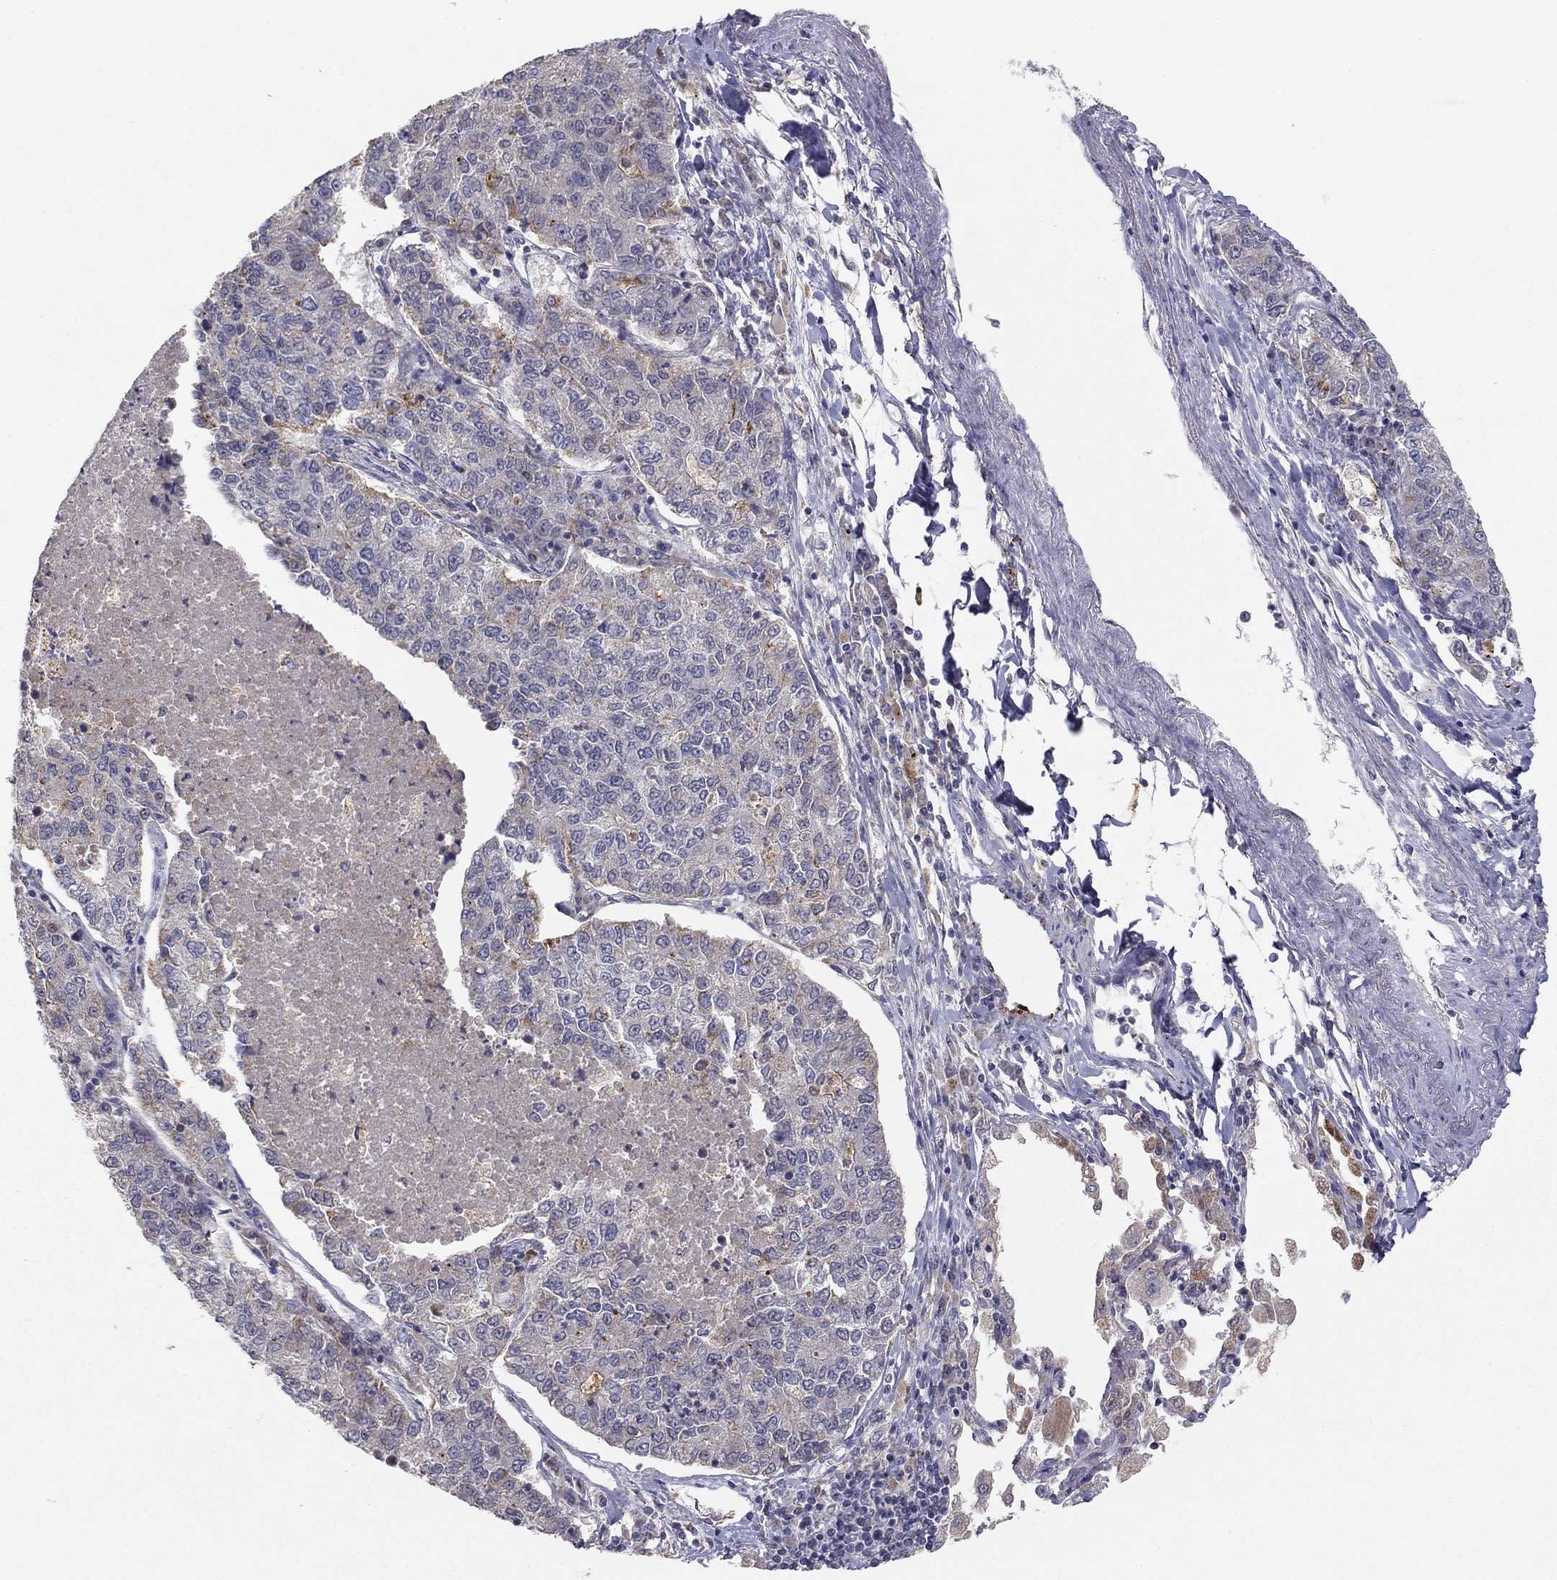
{"staining": {"intensity": "negative", "quantity": "none", "location": "none"}, "tissue": "lung cancer", "cell_type": "Tumor cells", "image_type": "cancer", "snomed": [{"axis": "morphology", "description": "Adenocarcinoma, NOS"}, {"axis": "topography", "description": "Lung"}], "caption": "A micrograph of human adenocarcinoma (lung) is negative for staining in tumor cells.", "gene": "CRACDL", "patient": {"sex": "male", "age": 49}}